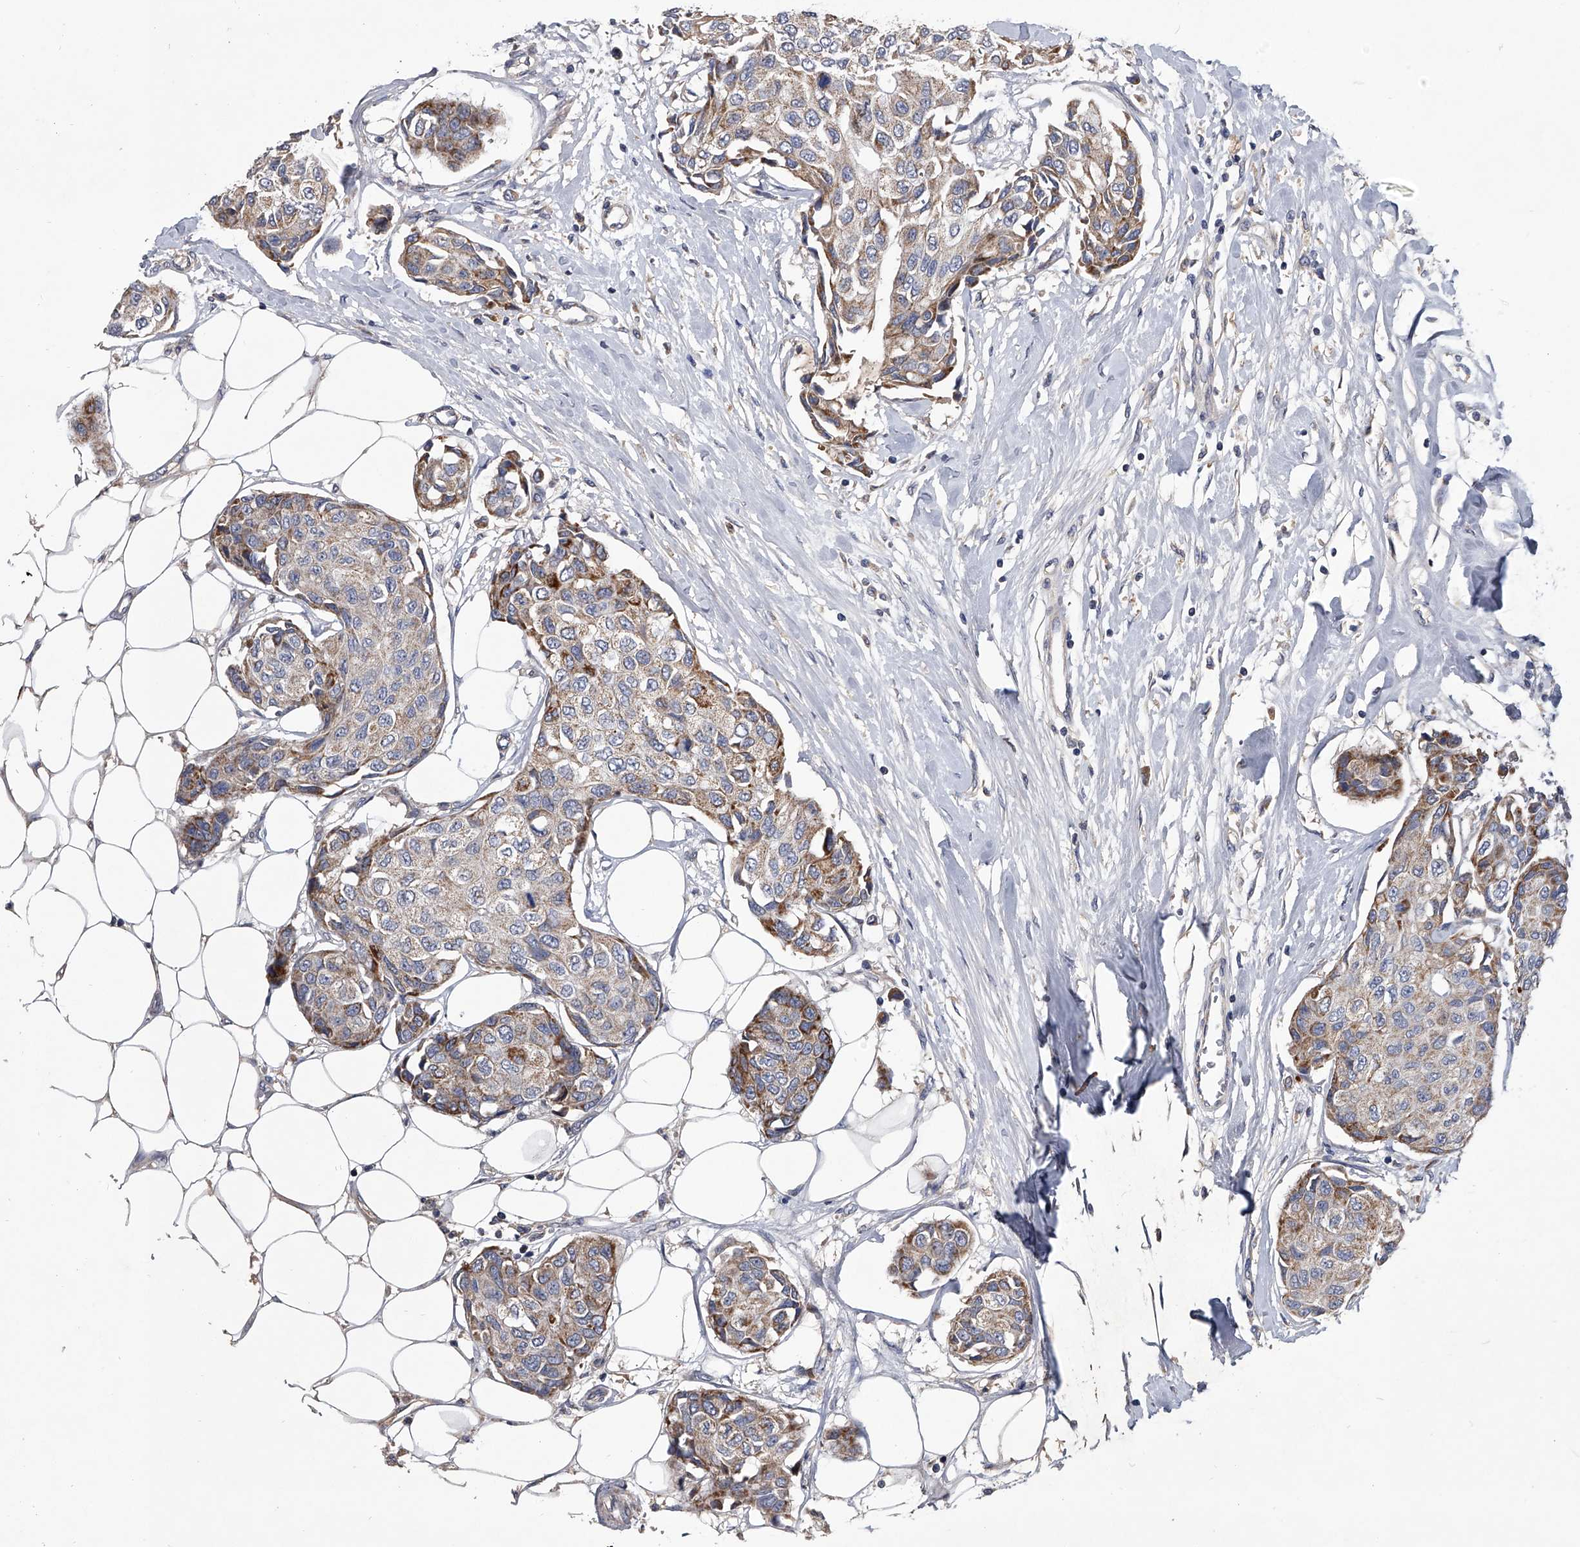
{"staining": {"intensity": "moderate", "quantity": "25%-75%", "location": "cytoplasmic/membranous"}, "tissue": "breast cancer", "cell_type": "Tumor cells", "image_type": "cancer", "snomed": [{"axis": "morphology", "description": "Duct carcinoma"}, {"axis": "topography", "description": "Breast"}], "caption": "IHC image of breast invasive ductal carcinoma stained for a protein (brown), which demonstrates medium levels of moderate cytoplasmic/membranous staining in about 25%-75% of tumor cells.", "gene": "NRP1", "patient": {"sex": "female", "age": 80}}